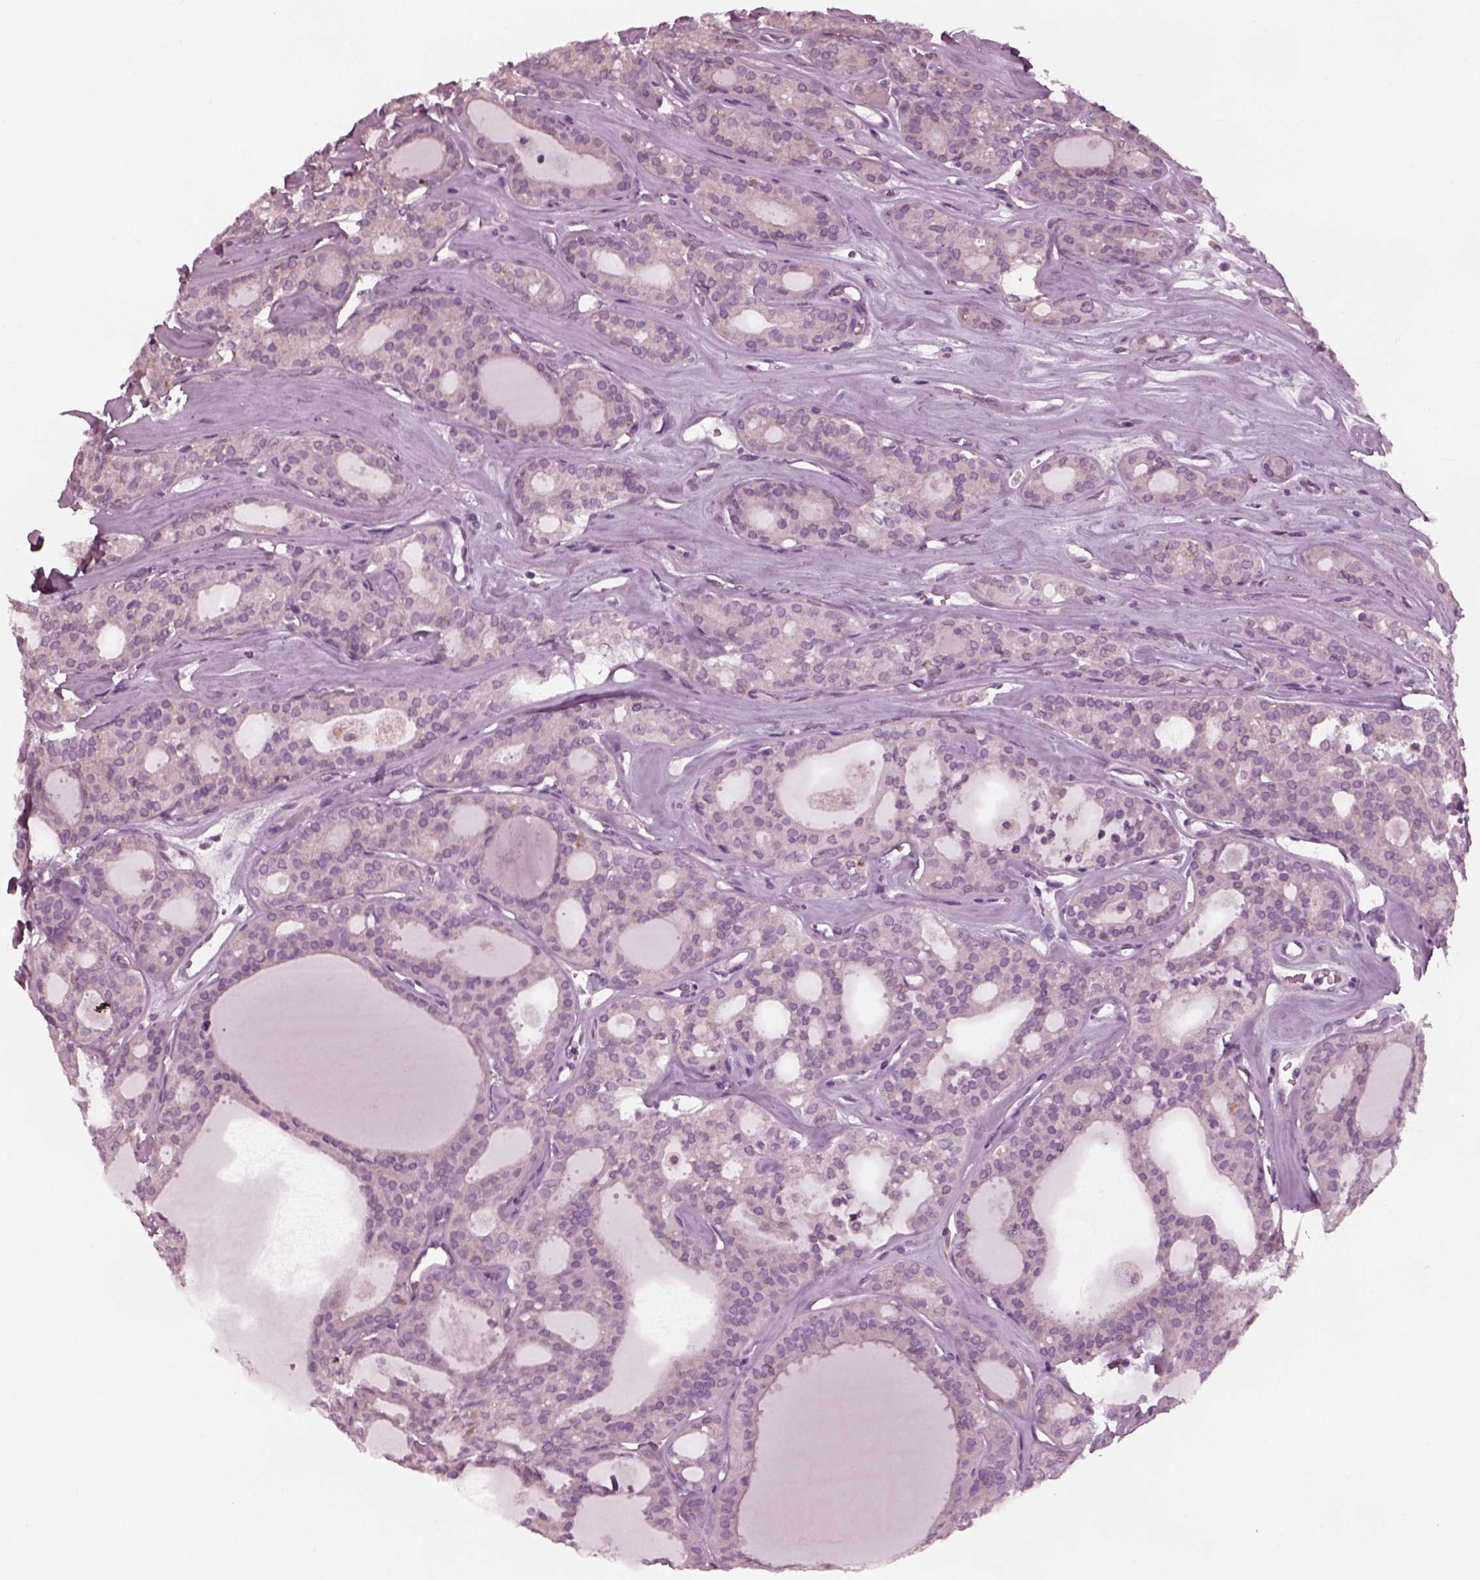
{"staining": {"intensity": "negative", "quantity": "none", "location": "none"}, "tissue": "thyroid cancer", "cell_type": "Tumor cells", "image_type": "cancer", "snomed": [{"axis": "morphology", "description": "Follicular adenoma carcinoma, NOS"}, {"axis": "topography", "description": "Thyroid gland"}], "caption": "This histopathology image is of thyroid follicular adenoma carcinoma stained with immunohistochemistry (IHC) to label a protein in brown with the nuclei are counter-stained blue. There is no expression in tumor cells.", "gene": "CELSR3", "patient": {"sex": "male", "age": 75}}